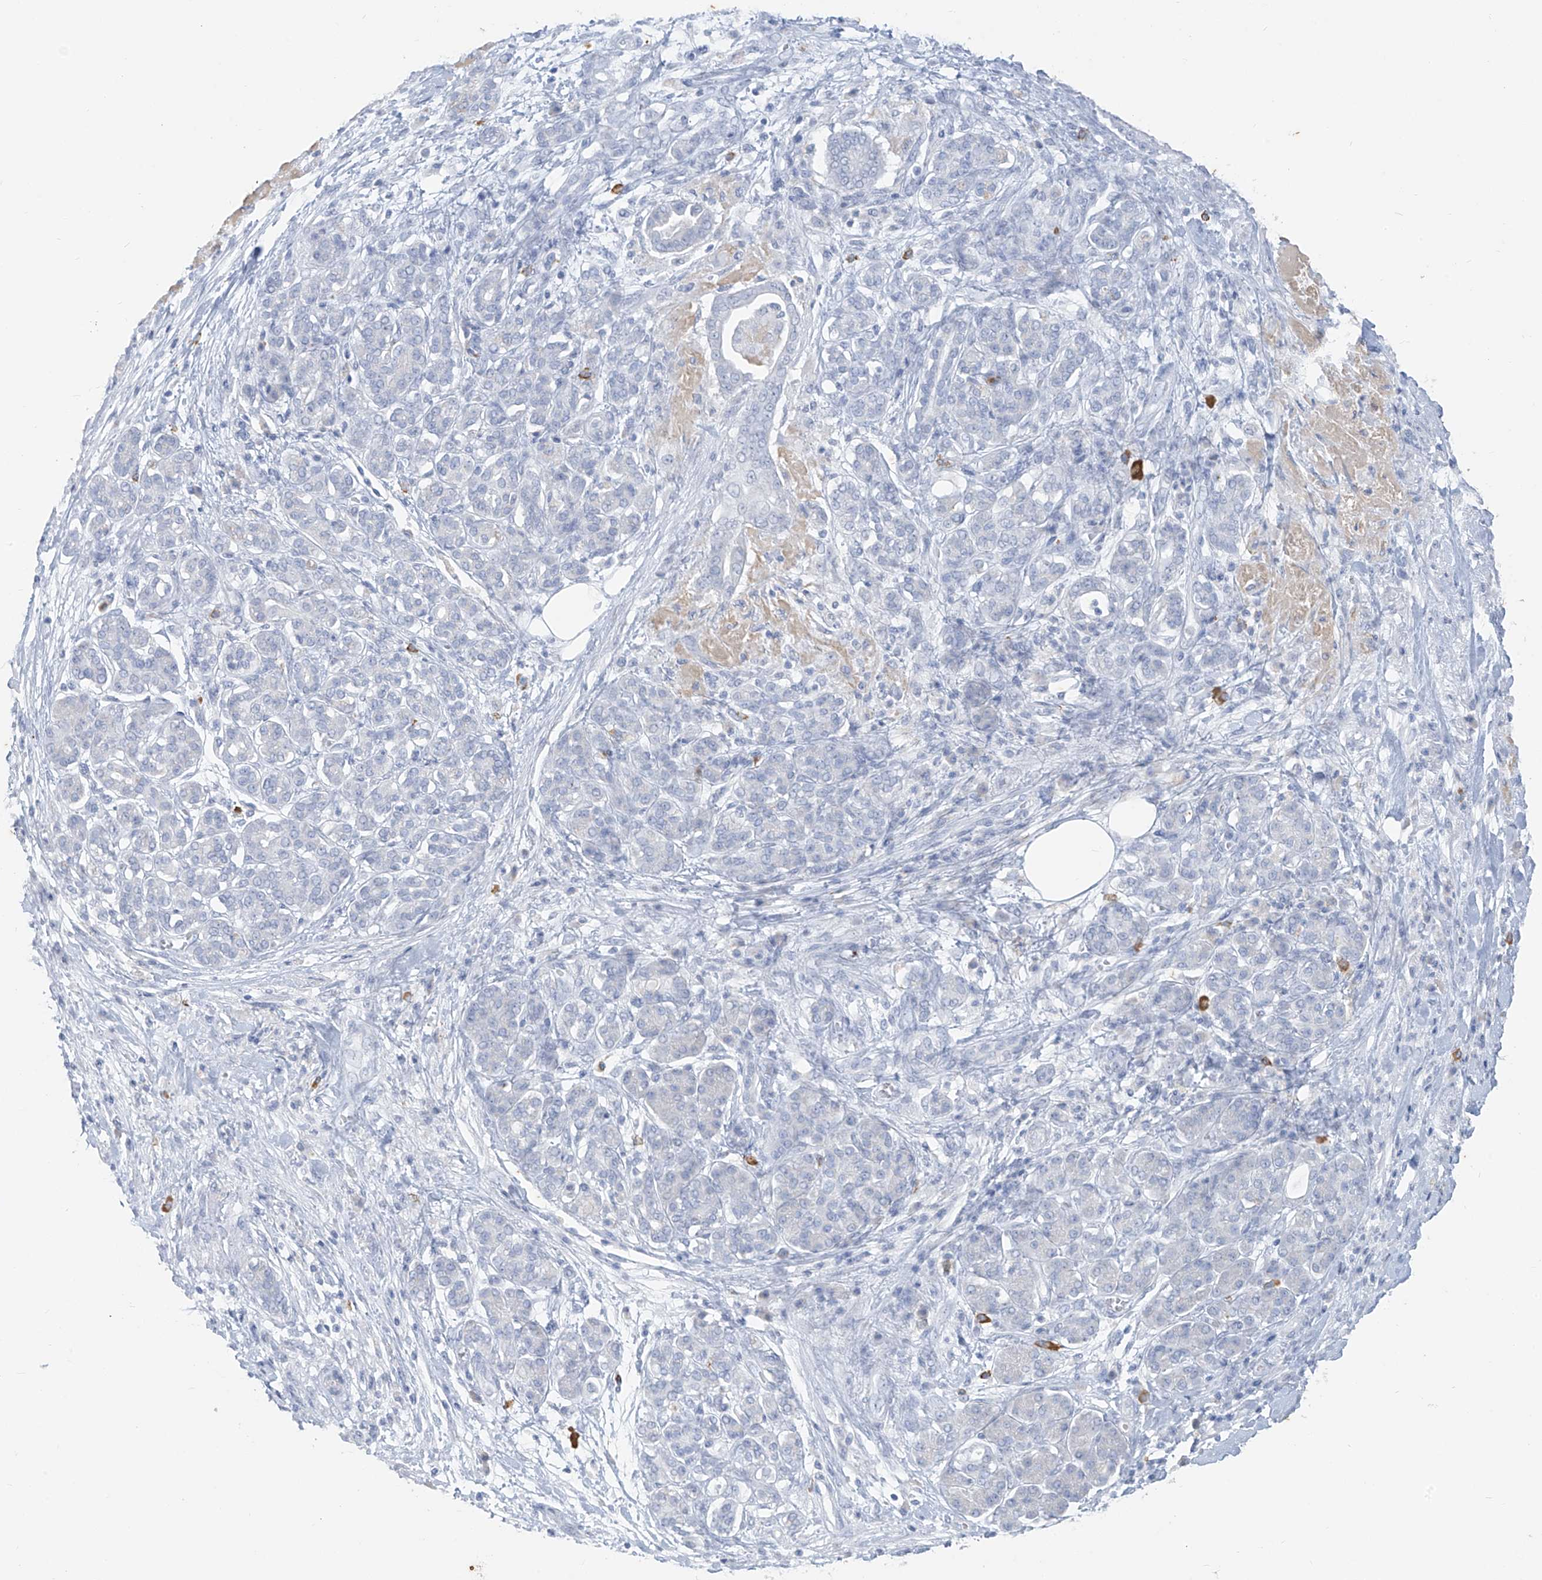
{"staining": {"intensity": "negative", "quantity": "none", "location": "none"}, "tissue": "pancreatic cancer", "cell_type": "Tumor cells", "image_type": "cancer", "snomed": [{"axis": "morphology", "description": "Normal tissue, NOS"}, {"axis": "morphology", "description": "Adenocarcinoma, NOS"}, {"axis": "topography", "description": "Pancreas"}], "caption": "This is an IHC image of human pancreatic adenocarcinoma. There is no staining in tumor cells.", "gene": "CX3CR1", "patient": {"sex": "male", "age": 63}}